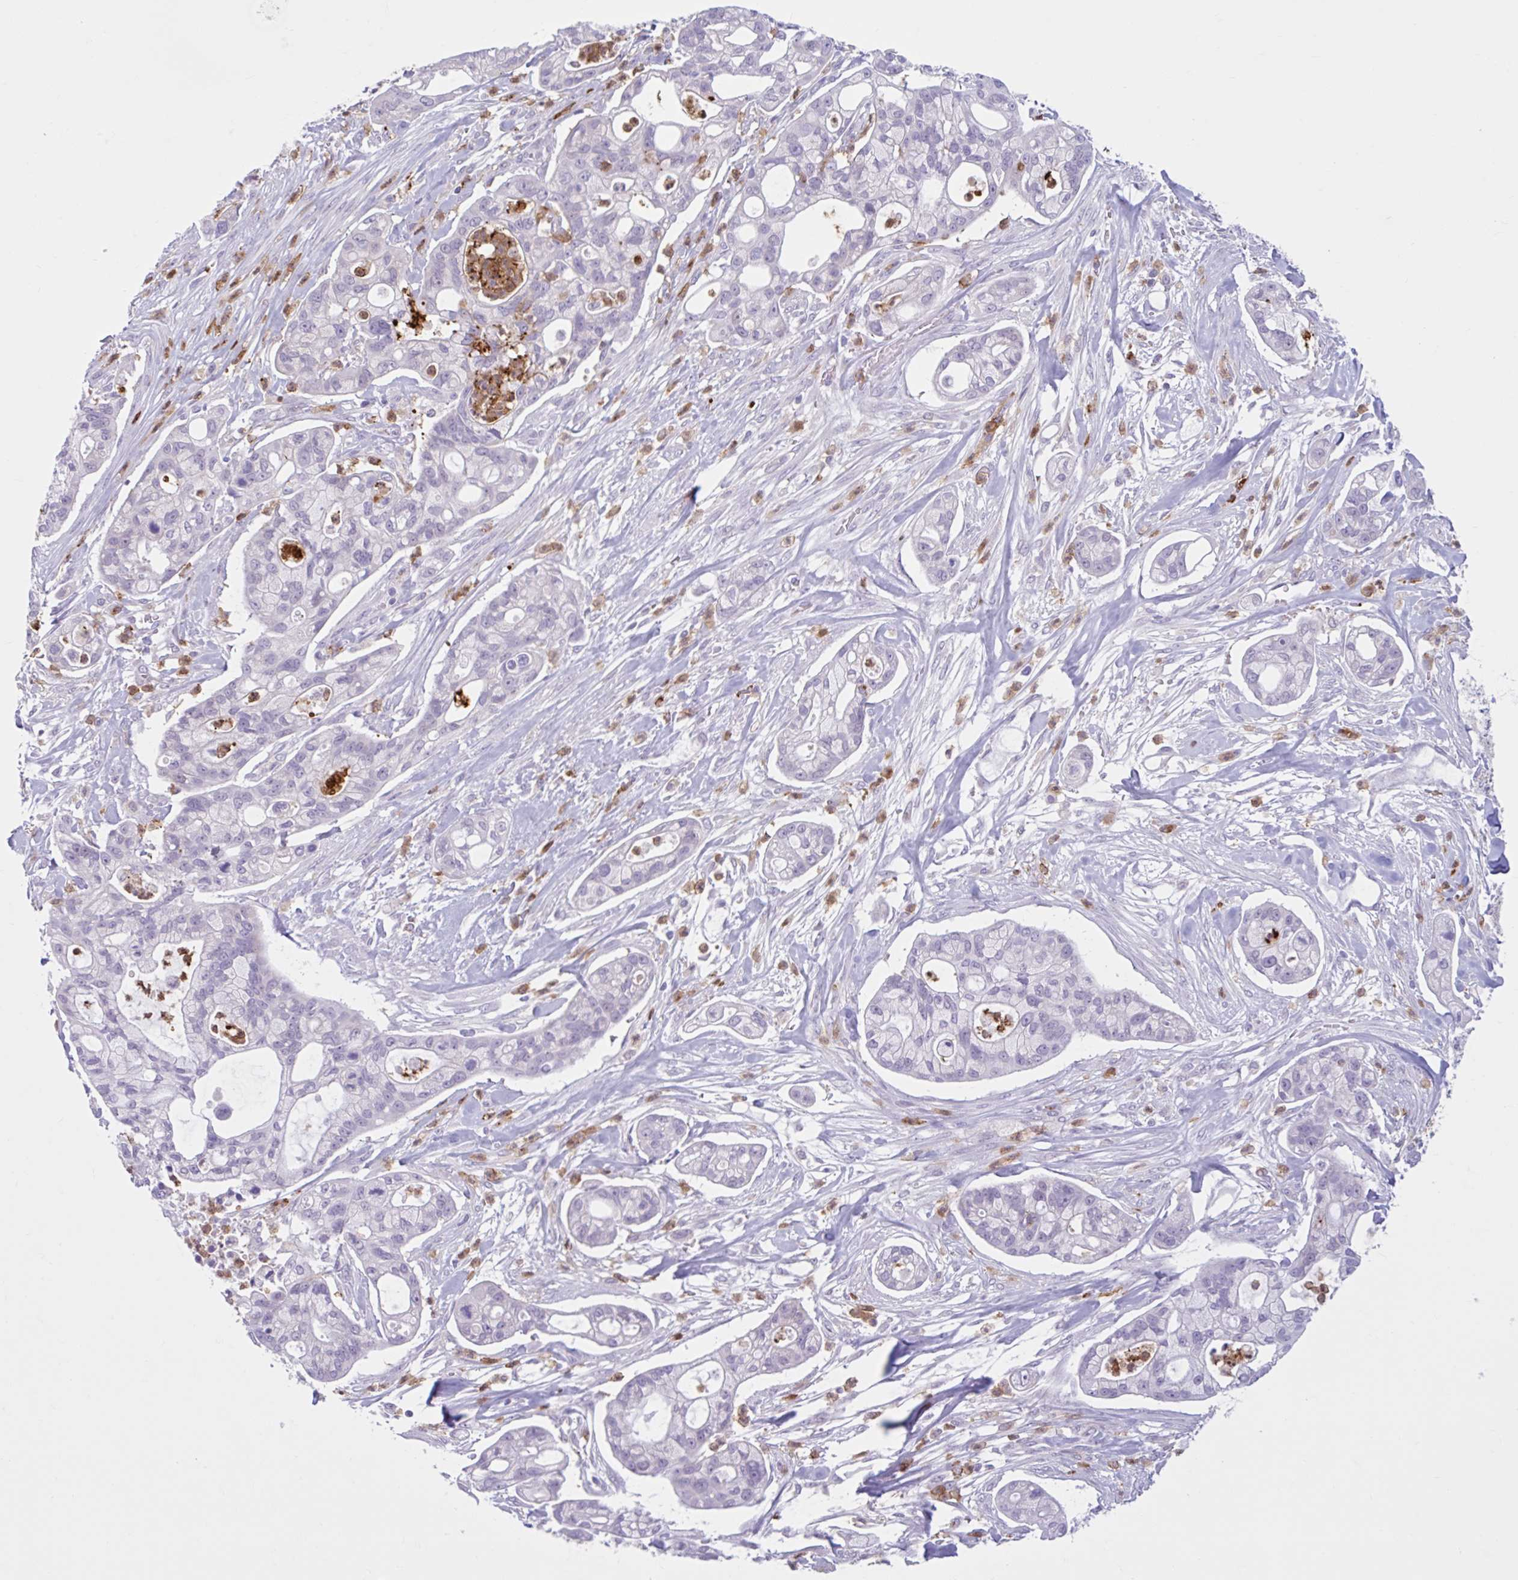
{"staining": {"intensity": "negative", "quantity": "none", "location": "none"}, "tissue": "pancreatic cancer", "cell_type": "Tumor cells", "image_type": "cancer", "snomed": [{"axis": "morphology", "description": "Adenocarcinoma, NOS"}, {"axis": "topography", "description": "Pancreas"}], "caption": "Pancreatic adenocarcinoma was stained to show a protein in brown. There is no significant expression in tumor cells. Brightfield microscopy of IHC stained with DAB (brown) and hematoxylin (blue), captured at high magnification.", "gene": "CEP120", "patient": {"sex": "female", "age": 69}}